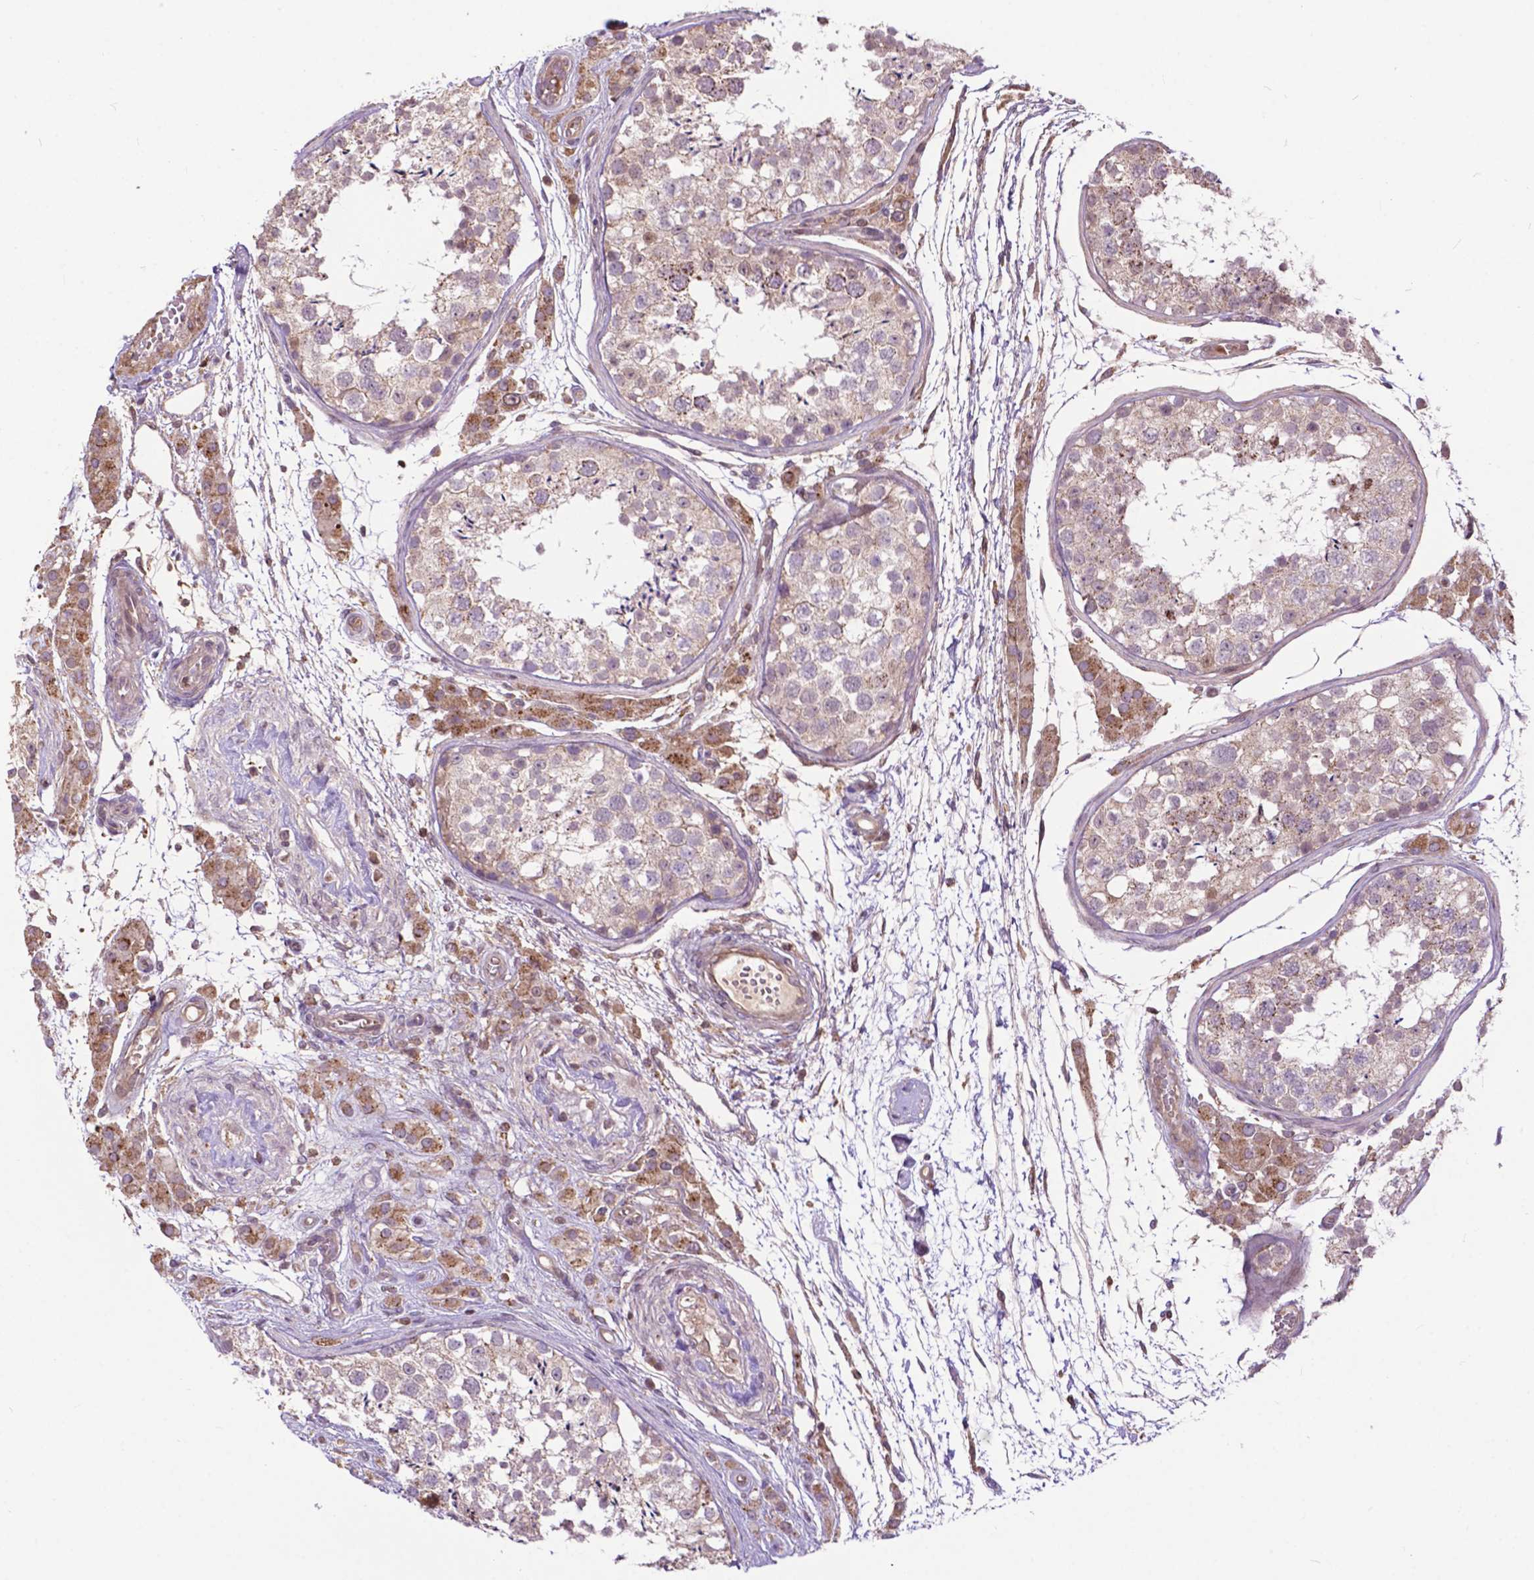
{"staining": {"intensity": "weak", "quantity": "25%-75%", "location": "cytoplasmic/membranous"}, "tissue": "testis", "cell_type": "Cells in seminiferous ducts", "image_type": "normal", "snomed": [{"axis": "morphology", "description": "Normal tissue, NOS"}, {"axis": "morphology", "description": "Seminoma, NOS"}, {"axis": "topography", "description": "Testis"}], "caption": "The photomicrograph demonstrates a brown stain indicating the presence of a protein in the cytoplasmic/membranous of cells in seminiferous ducts in testis. The protein of interest is shown in brown color, while the nuclei are stained blue.", "gene": "CHMP4A", "patient": {"sex": "male", "age": 29}}